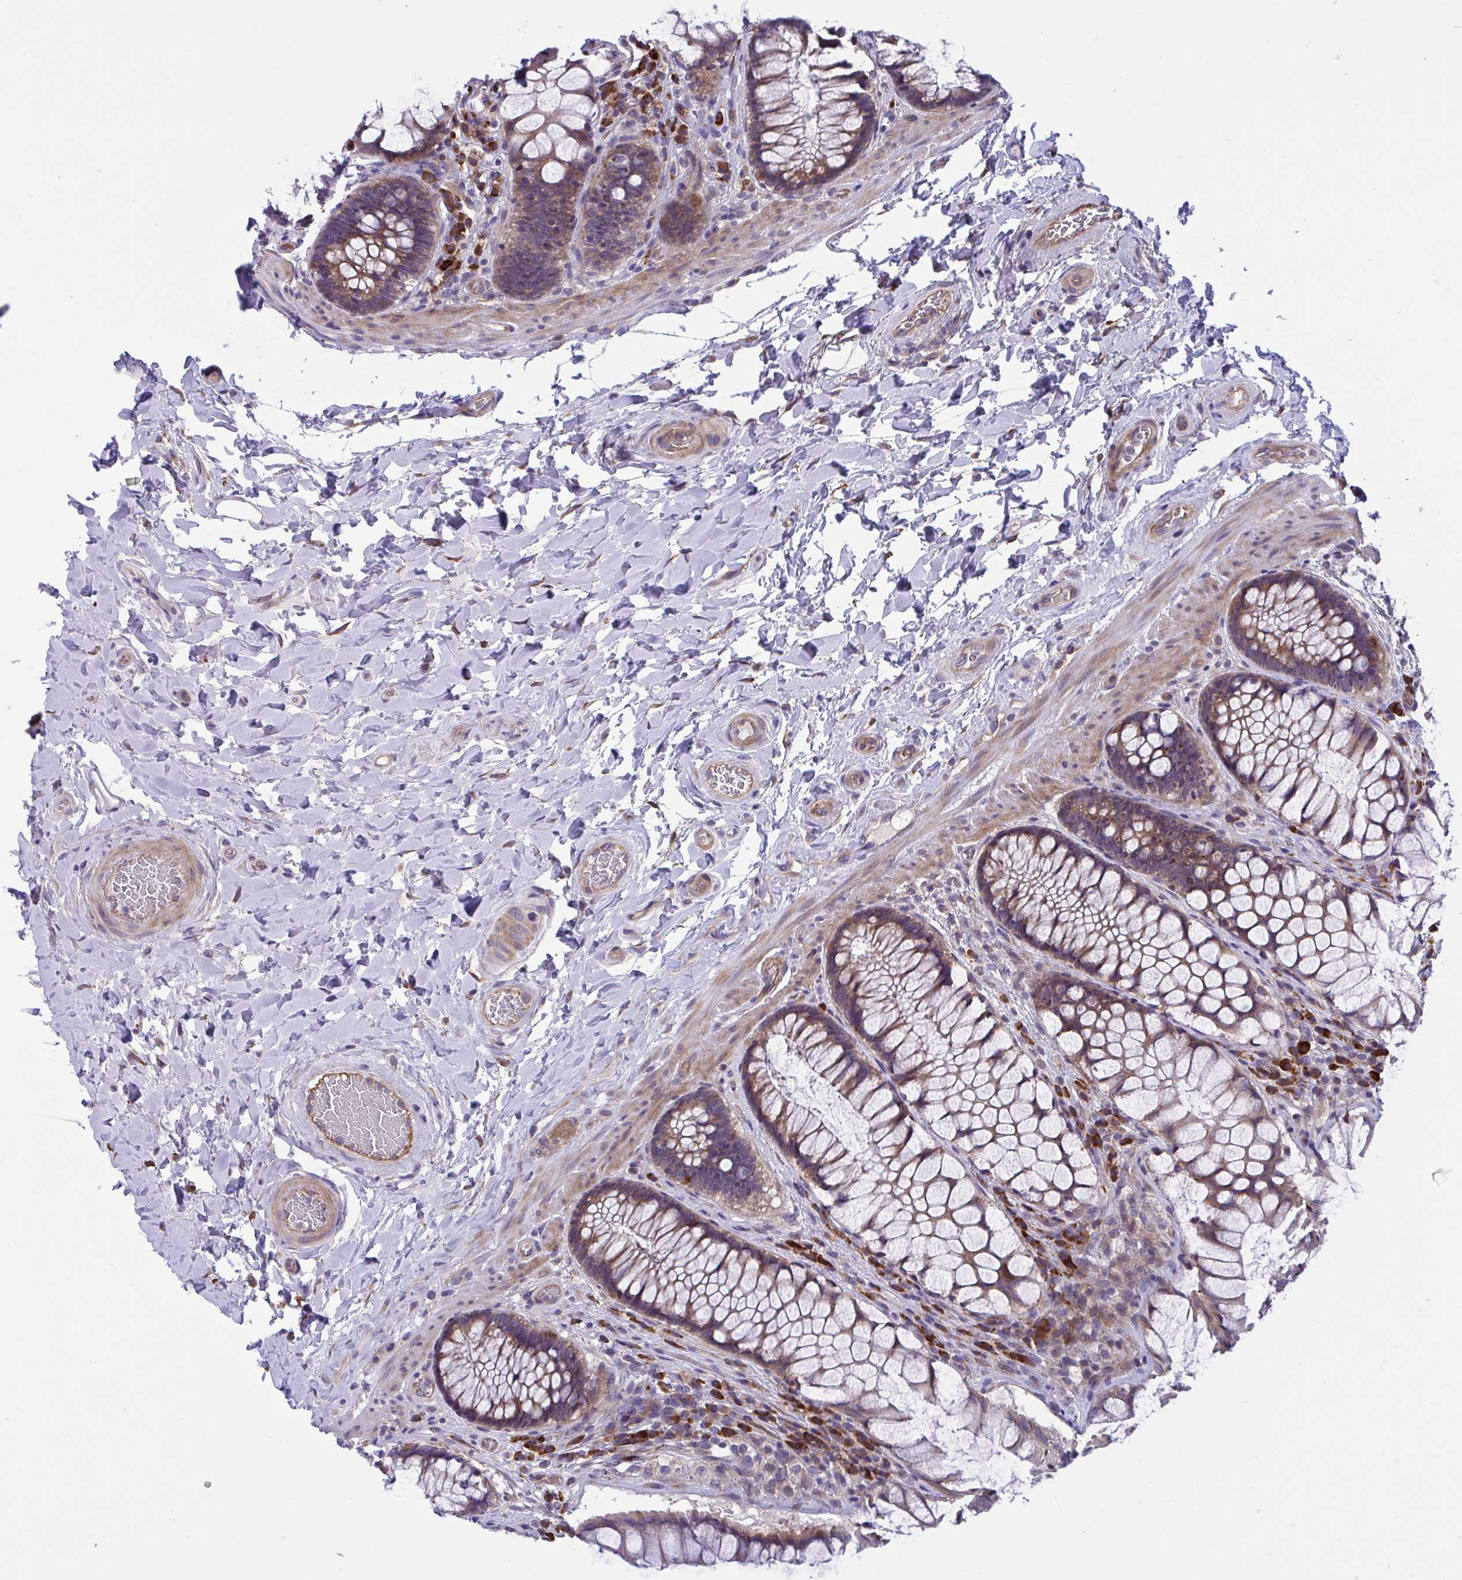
{"staining": {"intensity": "moderate", "quantity": ">75%", "location": "cytoplasmic/membranous"}, "tissue": "rectum", "cell_type": "Glandular cells", "image_type": "normal", "snomed": [{"axis": "morphology", "description": "Normal tissue, NOS"}, {"axis": "topography", "description": "Rectum"}], "caption": "An IHC photomicrograph of unremarkable tissue is shown. Protein staining in brown labels moderate cytoplasmic/membranous positivity in rectum within glandular cells.", "gene": "WBP1", "patient": {"sex": "female", "age": 58}}